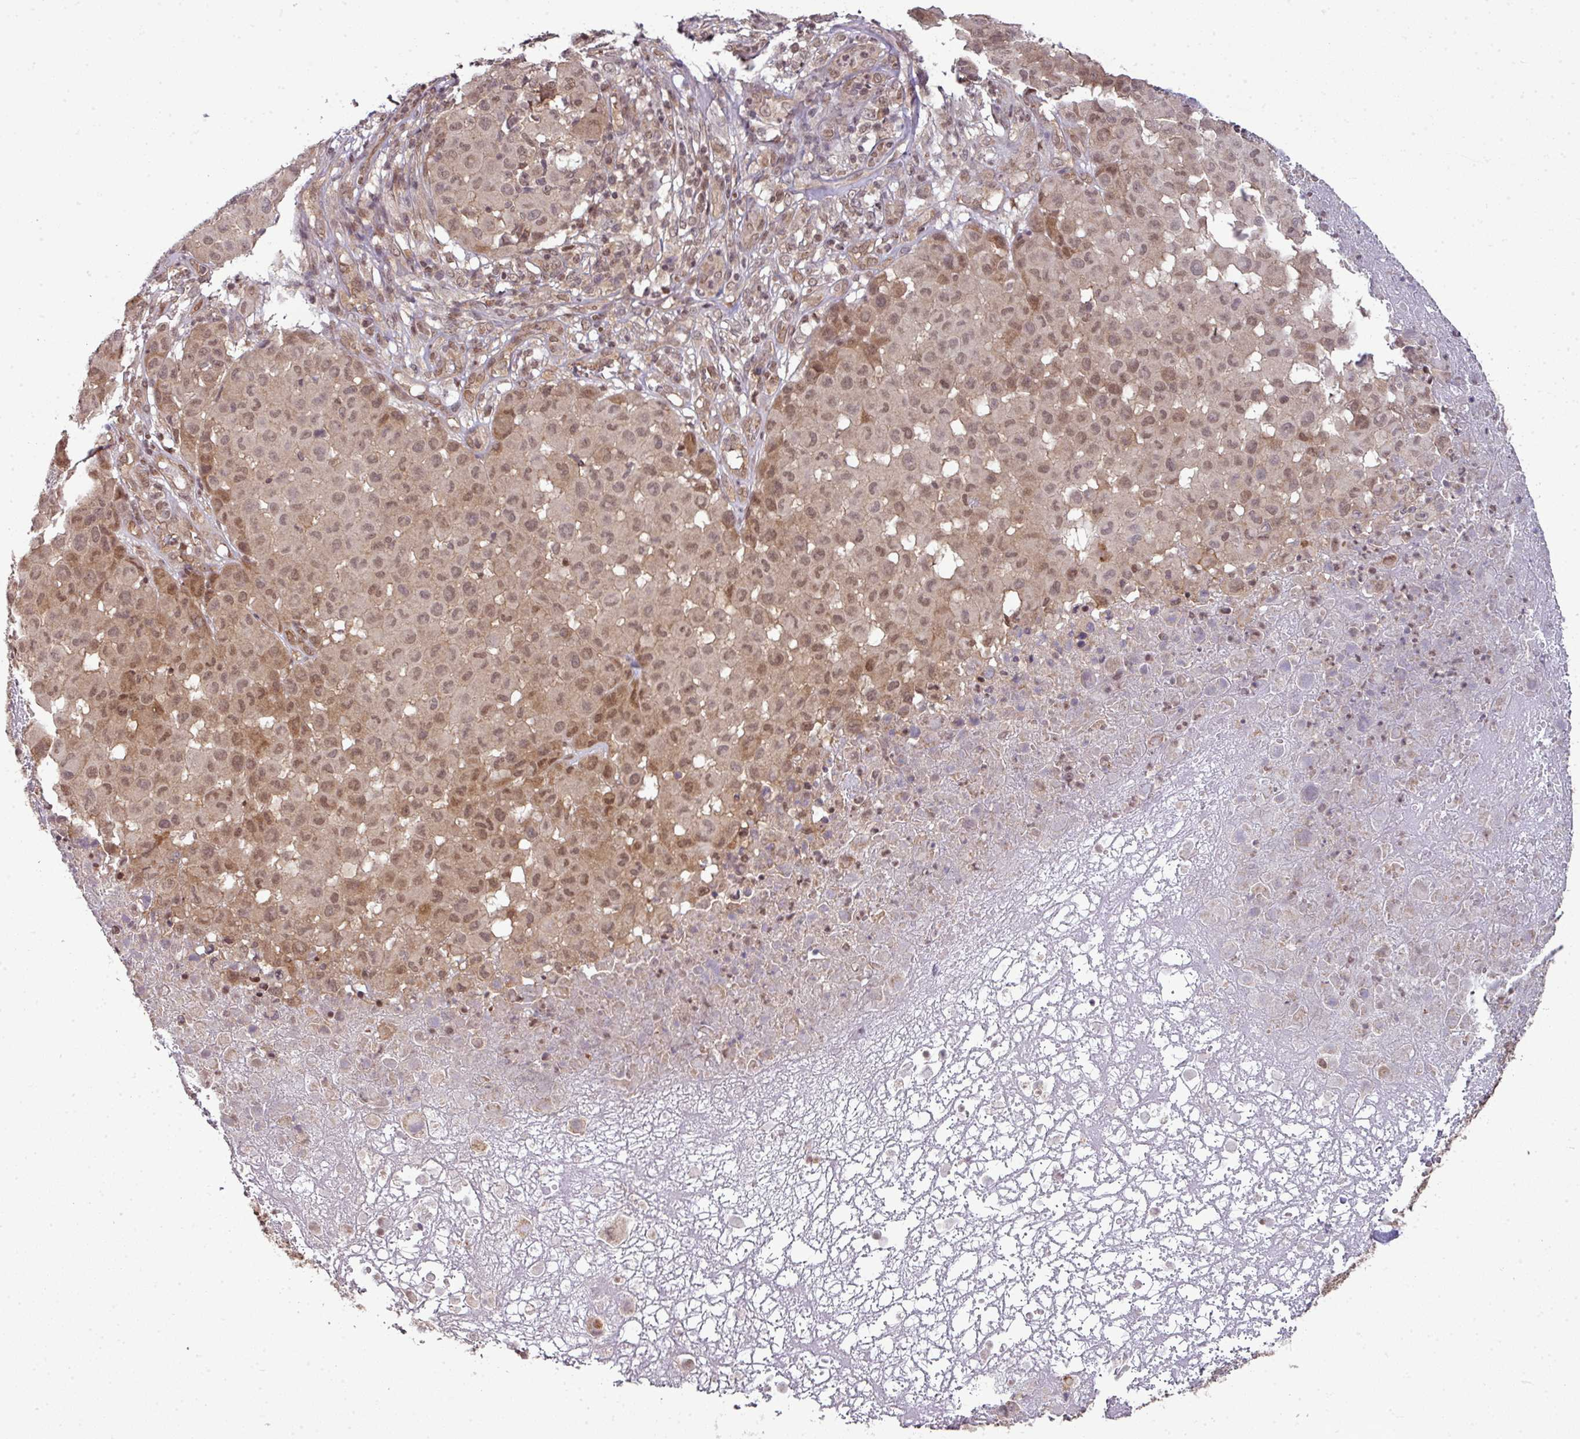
{"staining": {"intensity": "moderate", "quantity": ">75%", "location": "cytoplasmic/membranous,nuclear"}, "tissue": "melanoma", "cell_type": "Tumor cells", "image_type": "cancer", "snomed": [{"axis": "morphology", "description": "Malignant melanoma, NOS"}, {"axis": "topography", "description": "Skin"}], "caption": "Brown immunohistochemical staining in malignant melanoma exhibits moderate cytoplasmic/membranous and nuclear positivity in approximately >75% of tumor cells. (Stains: DAB (3,3'-diaminobenzidine) in brown, nuclei in blue, Microscopy: brightfield microscopy at high magnification).", "gene": "ANKRD18A", "patient": {"sex": "male", "age": 73}}